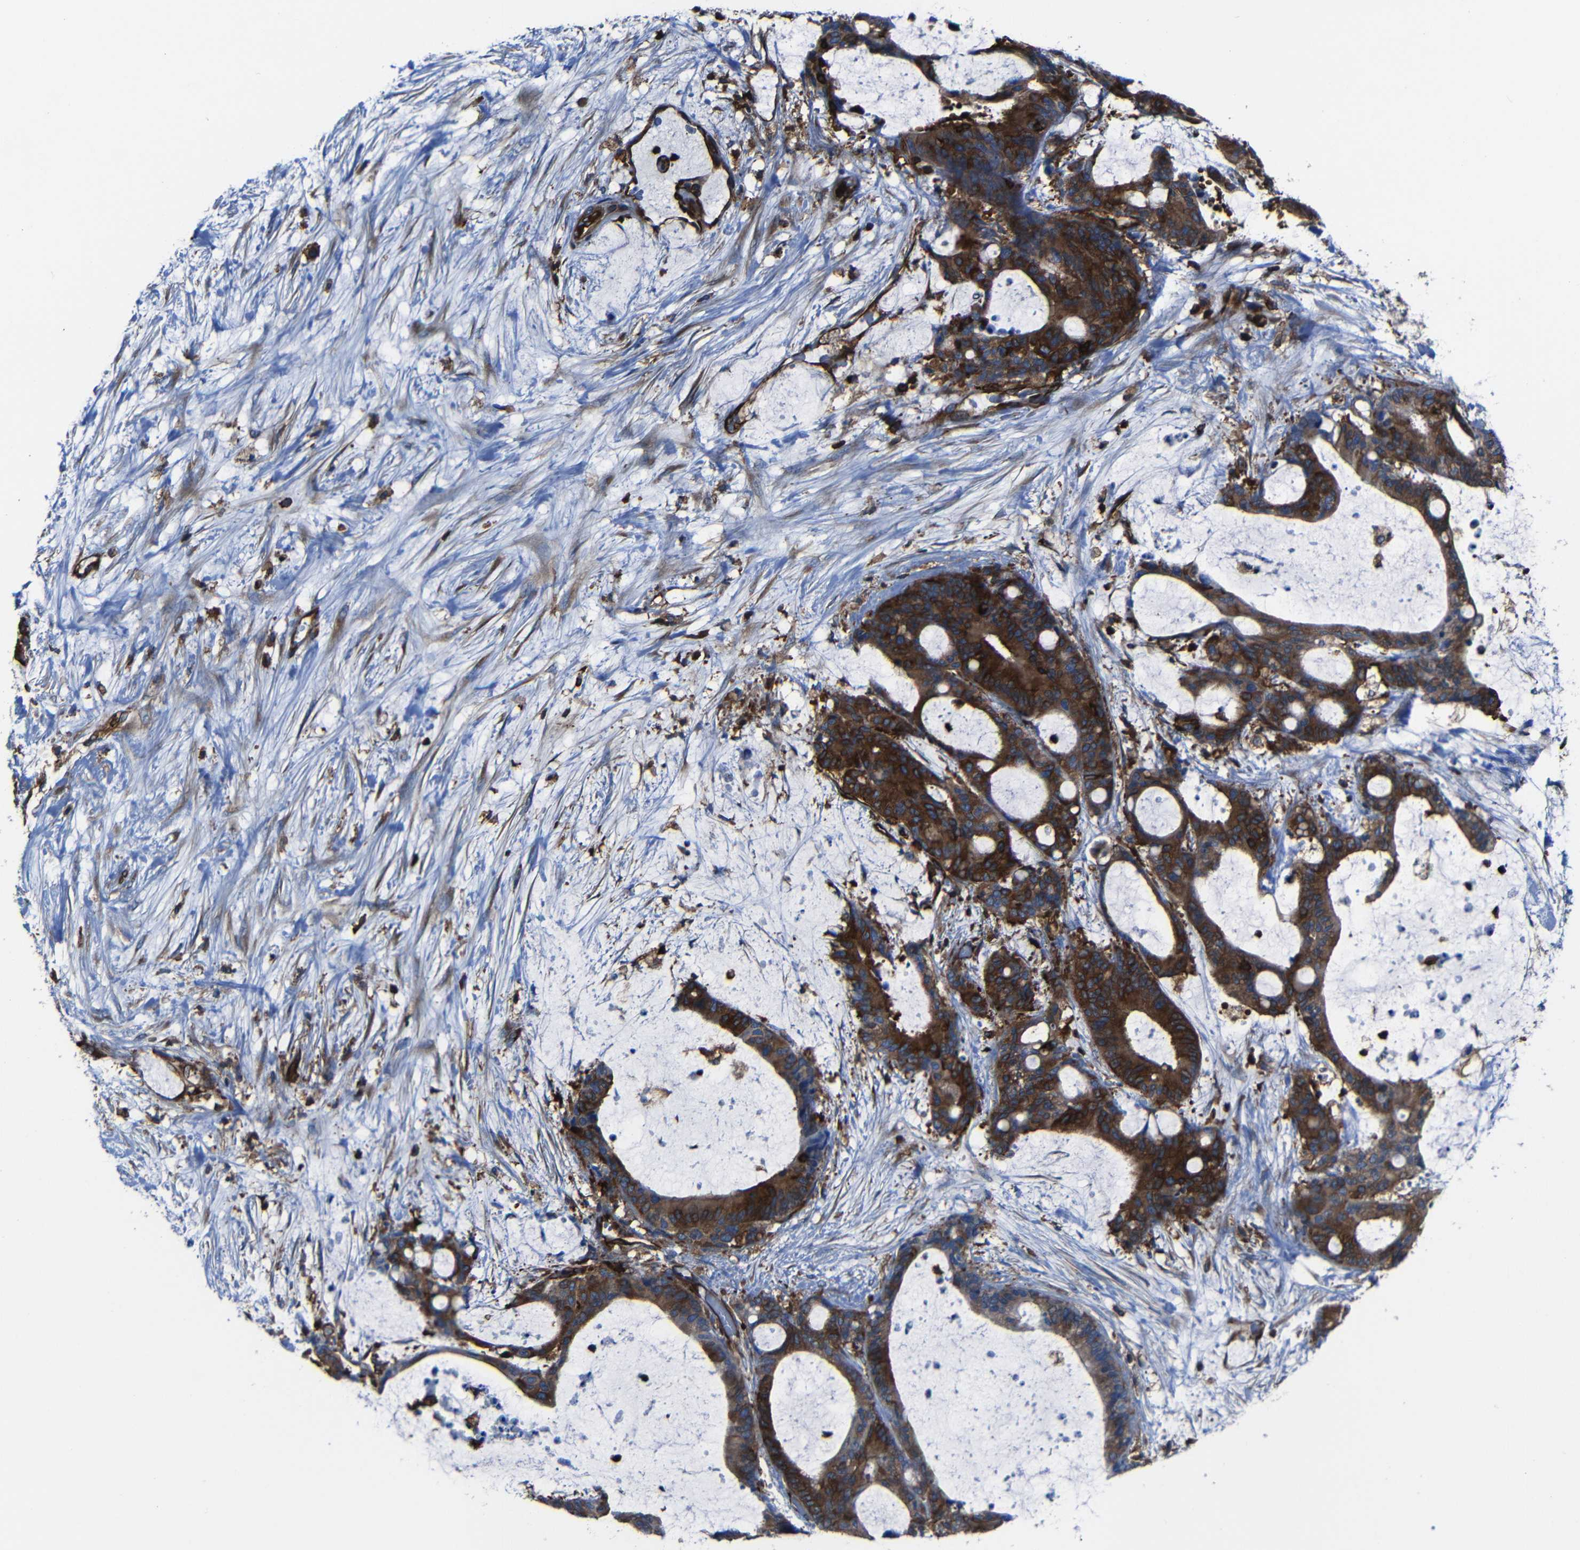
{"staining": {"intensity": "strong", "quantity": ">75%", "location": "cytoplasmic/membranous"}, "tissue": "liver cancer", "cell_type": "Tumor cells", "image_type": "cancer", "snomed": [{"axis": "morphology", "description": "Cholangiocarcinoma"}, {"axis": "topography", "description": "Liver"}], "caption": "Strong cytoplasmic/membranous protein staining is appreciated in about >75% of tumor cells in liver cholangiocarcinoma.", "gene": "ARHGEF1", "patient": {"sex": "female", "age": 73}}